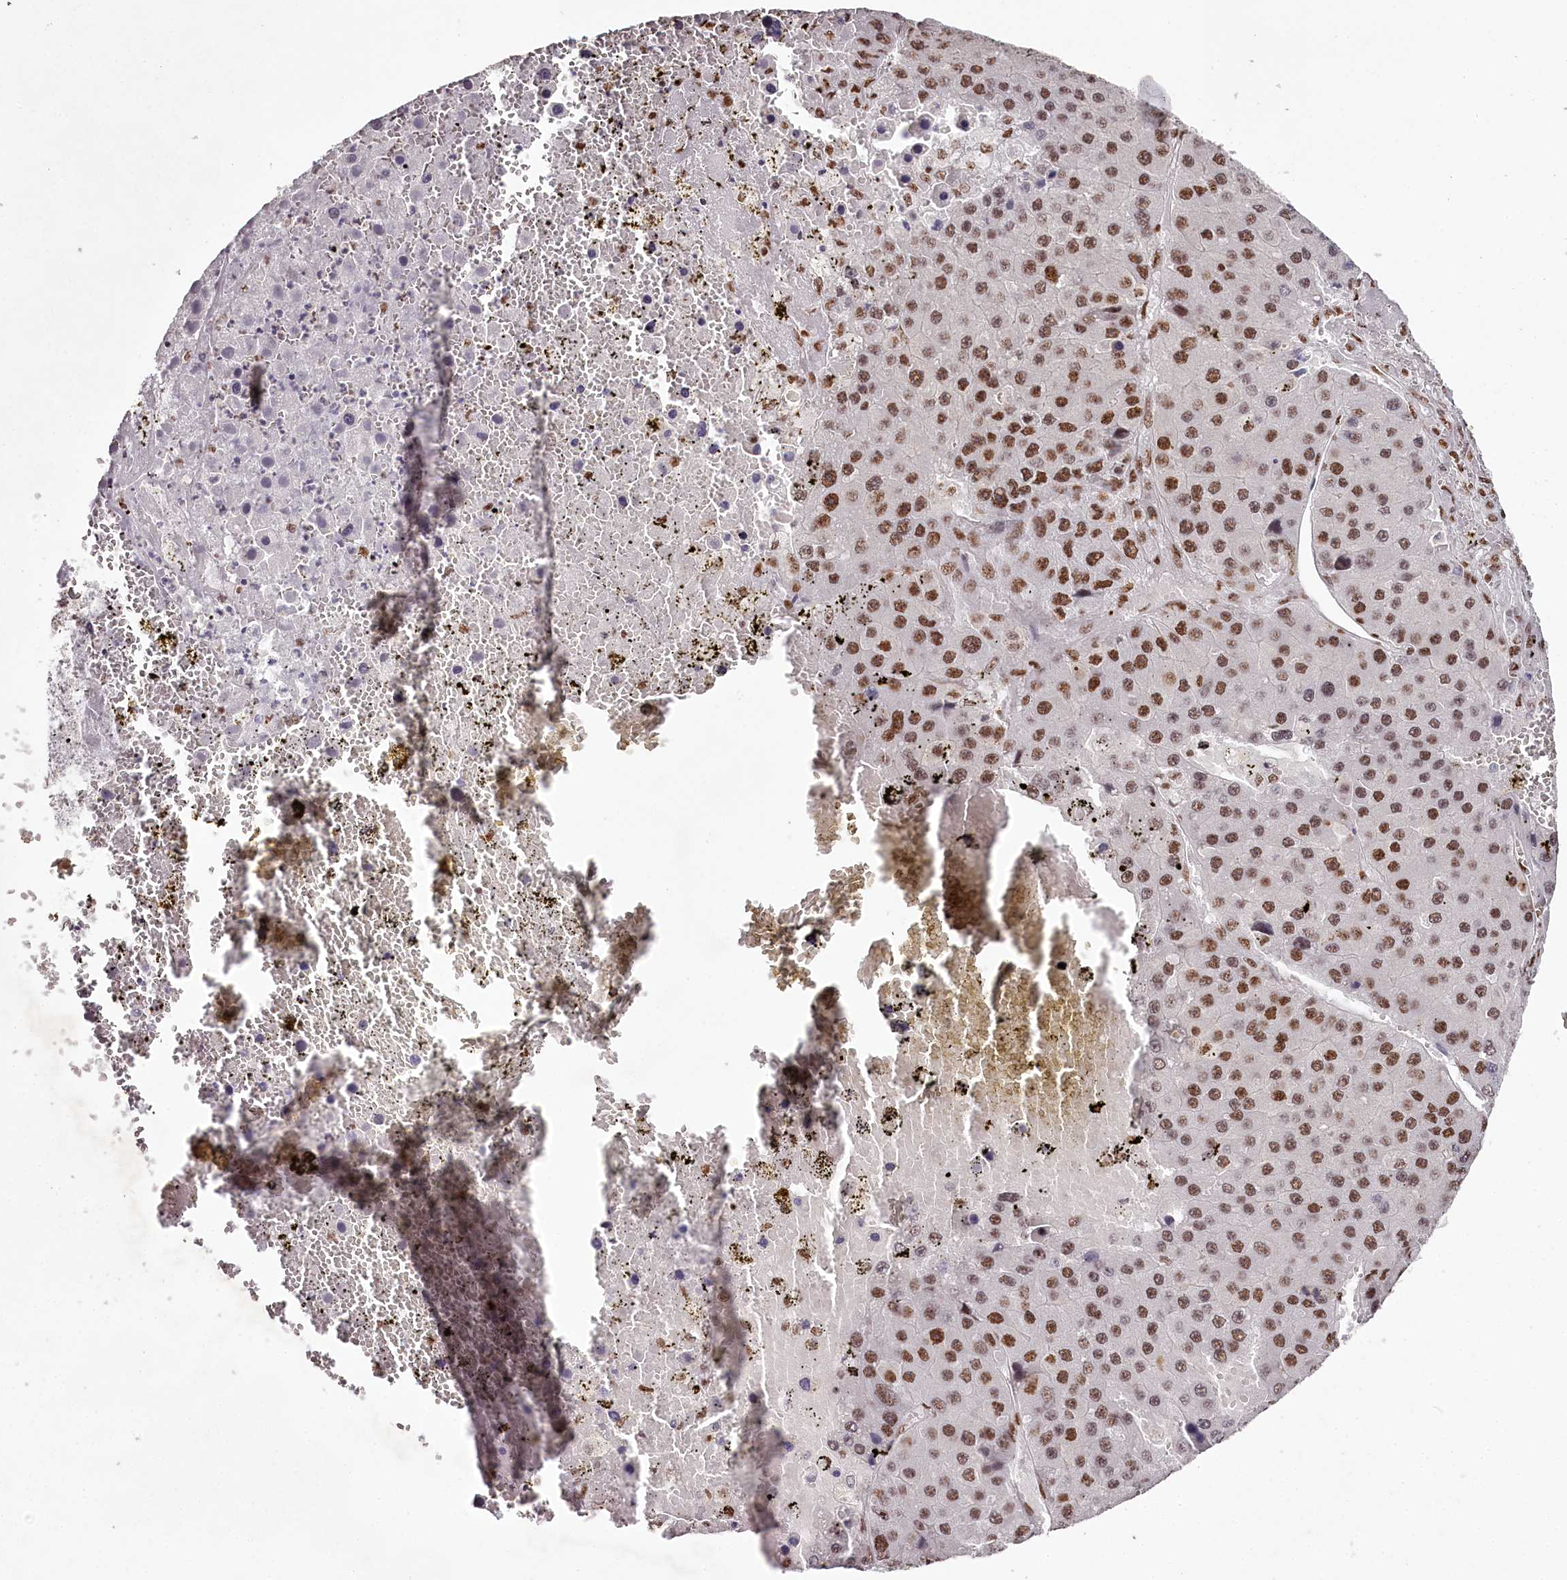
{"staining": {"intensity": "moderate", "quantity": ">75%", "location": "nuclear"}, "tissue": "liver cancer", "cell_type": "Tumor cells", "image_type": "cancer", "snomed": [{"axis": "morphology", "description": "Carcinoma, Hepatocellular, NOS"}, {"axis": "topography", "description": "Liver"}], "caption": "Tumor cells display medium levels of moderate nuclear staining in approximately >75% of cells in liver cancer (hepatocellular carcinoma). Using DAB (3,3'-diaminobenzidine) (brown) and hematoxylin (blue) stains, captured at high magnification using brightfield microscopy.", "gene": "PSPC1", "patient": {"sex": "female", "age": 73}}